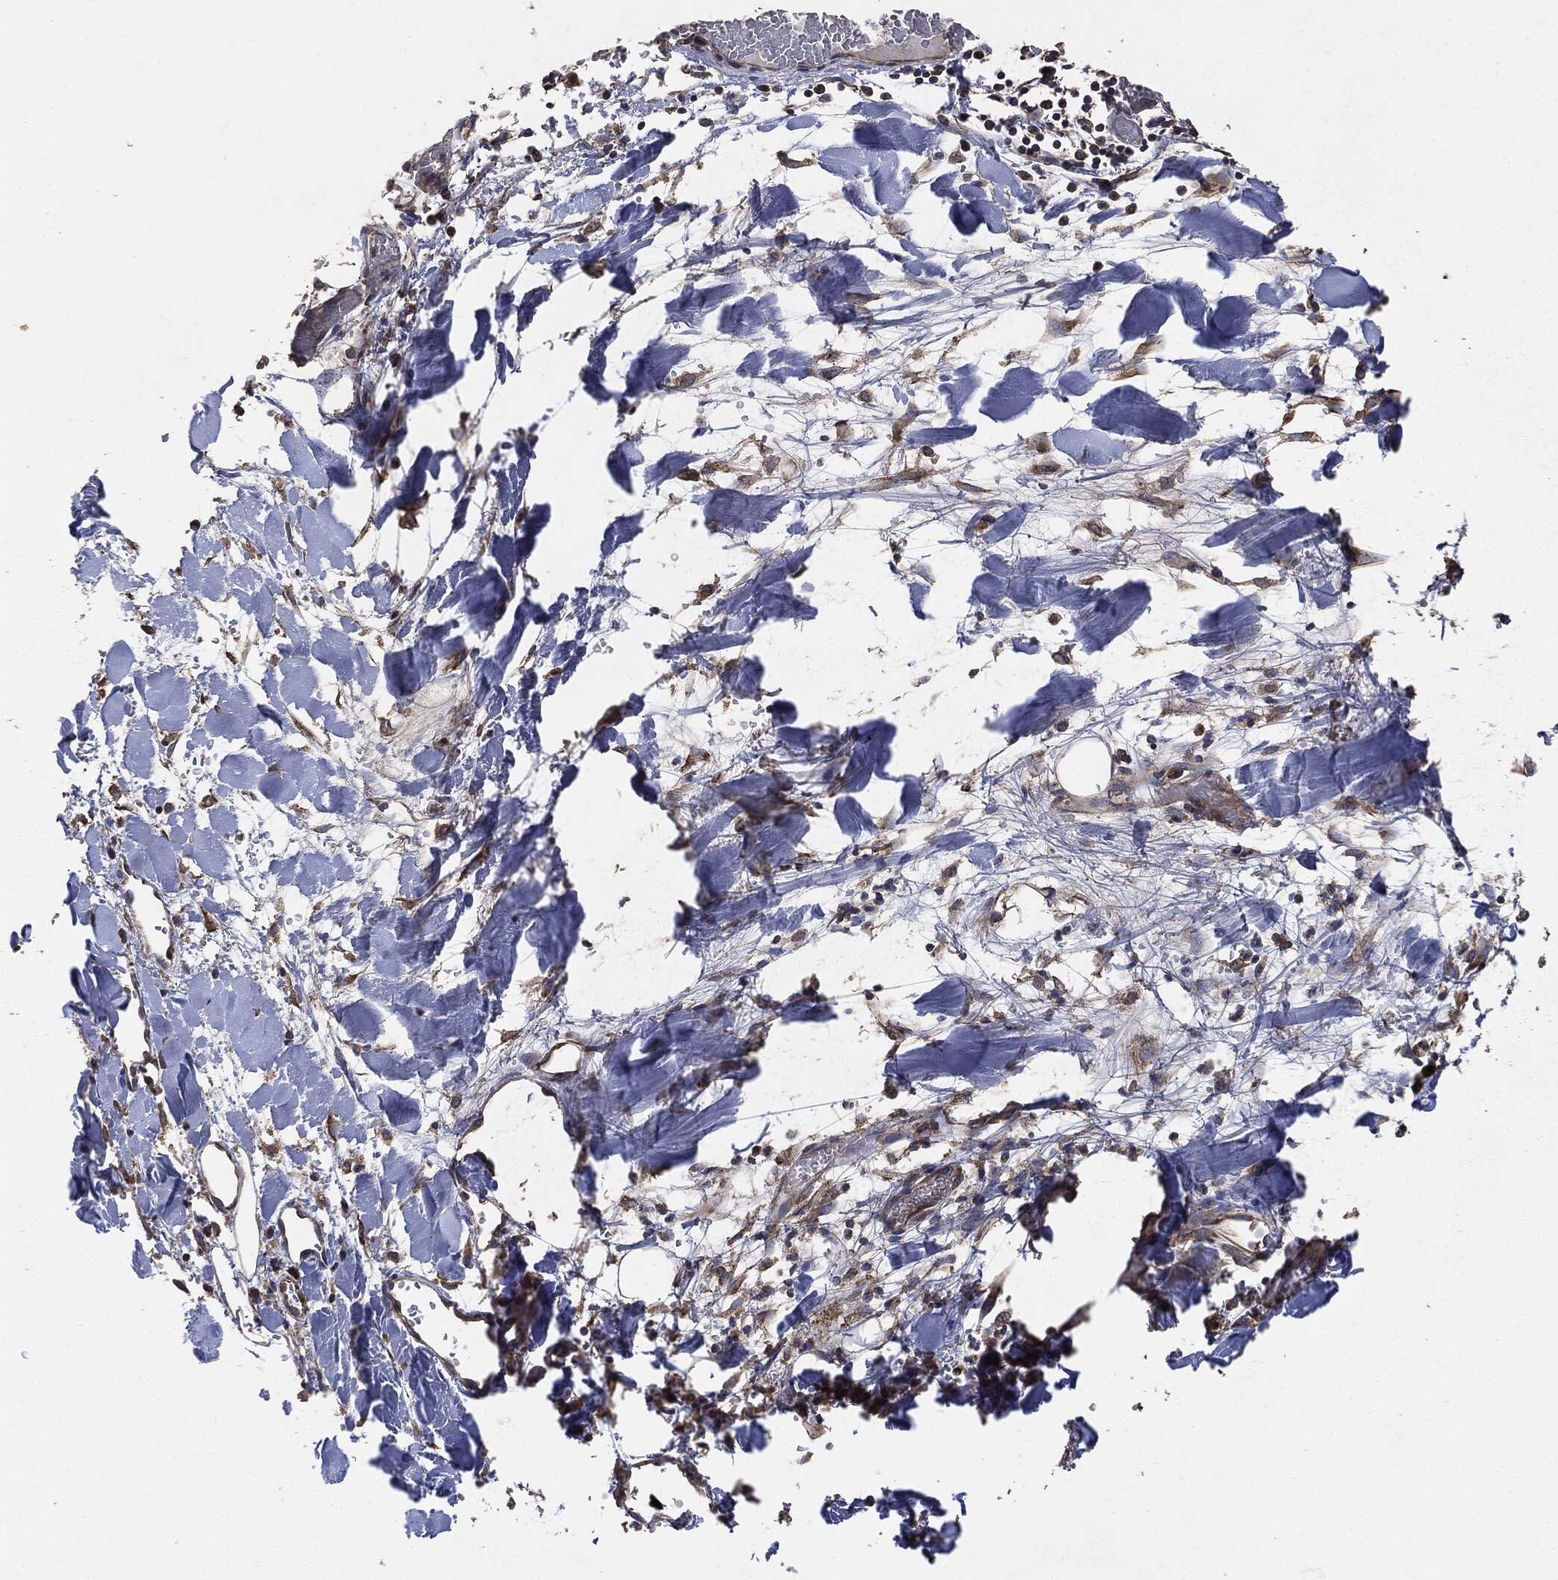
{"staining": {"intensity": "strong", "quantity": "25%-75%", "location": "cytoplasmic/membranous,nuclear"}, "tissue": "melanoma", "cell_type": "Tumor cells", "image_type": "cancer", "snomed": [{"axis": "morphology", "description": "Malignant melanoma, Metastatic site"}, {"axis": "topography", "description": "Lymph node"}], "caption": "The histopathology image reveals a brown stain indicating the presence of a protein in the cytoplasmic/membranous and nuclear of tumor cells in melanoma.", "gene": "STK3", "patient": {"sex": "male", "age": 50}}